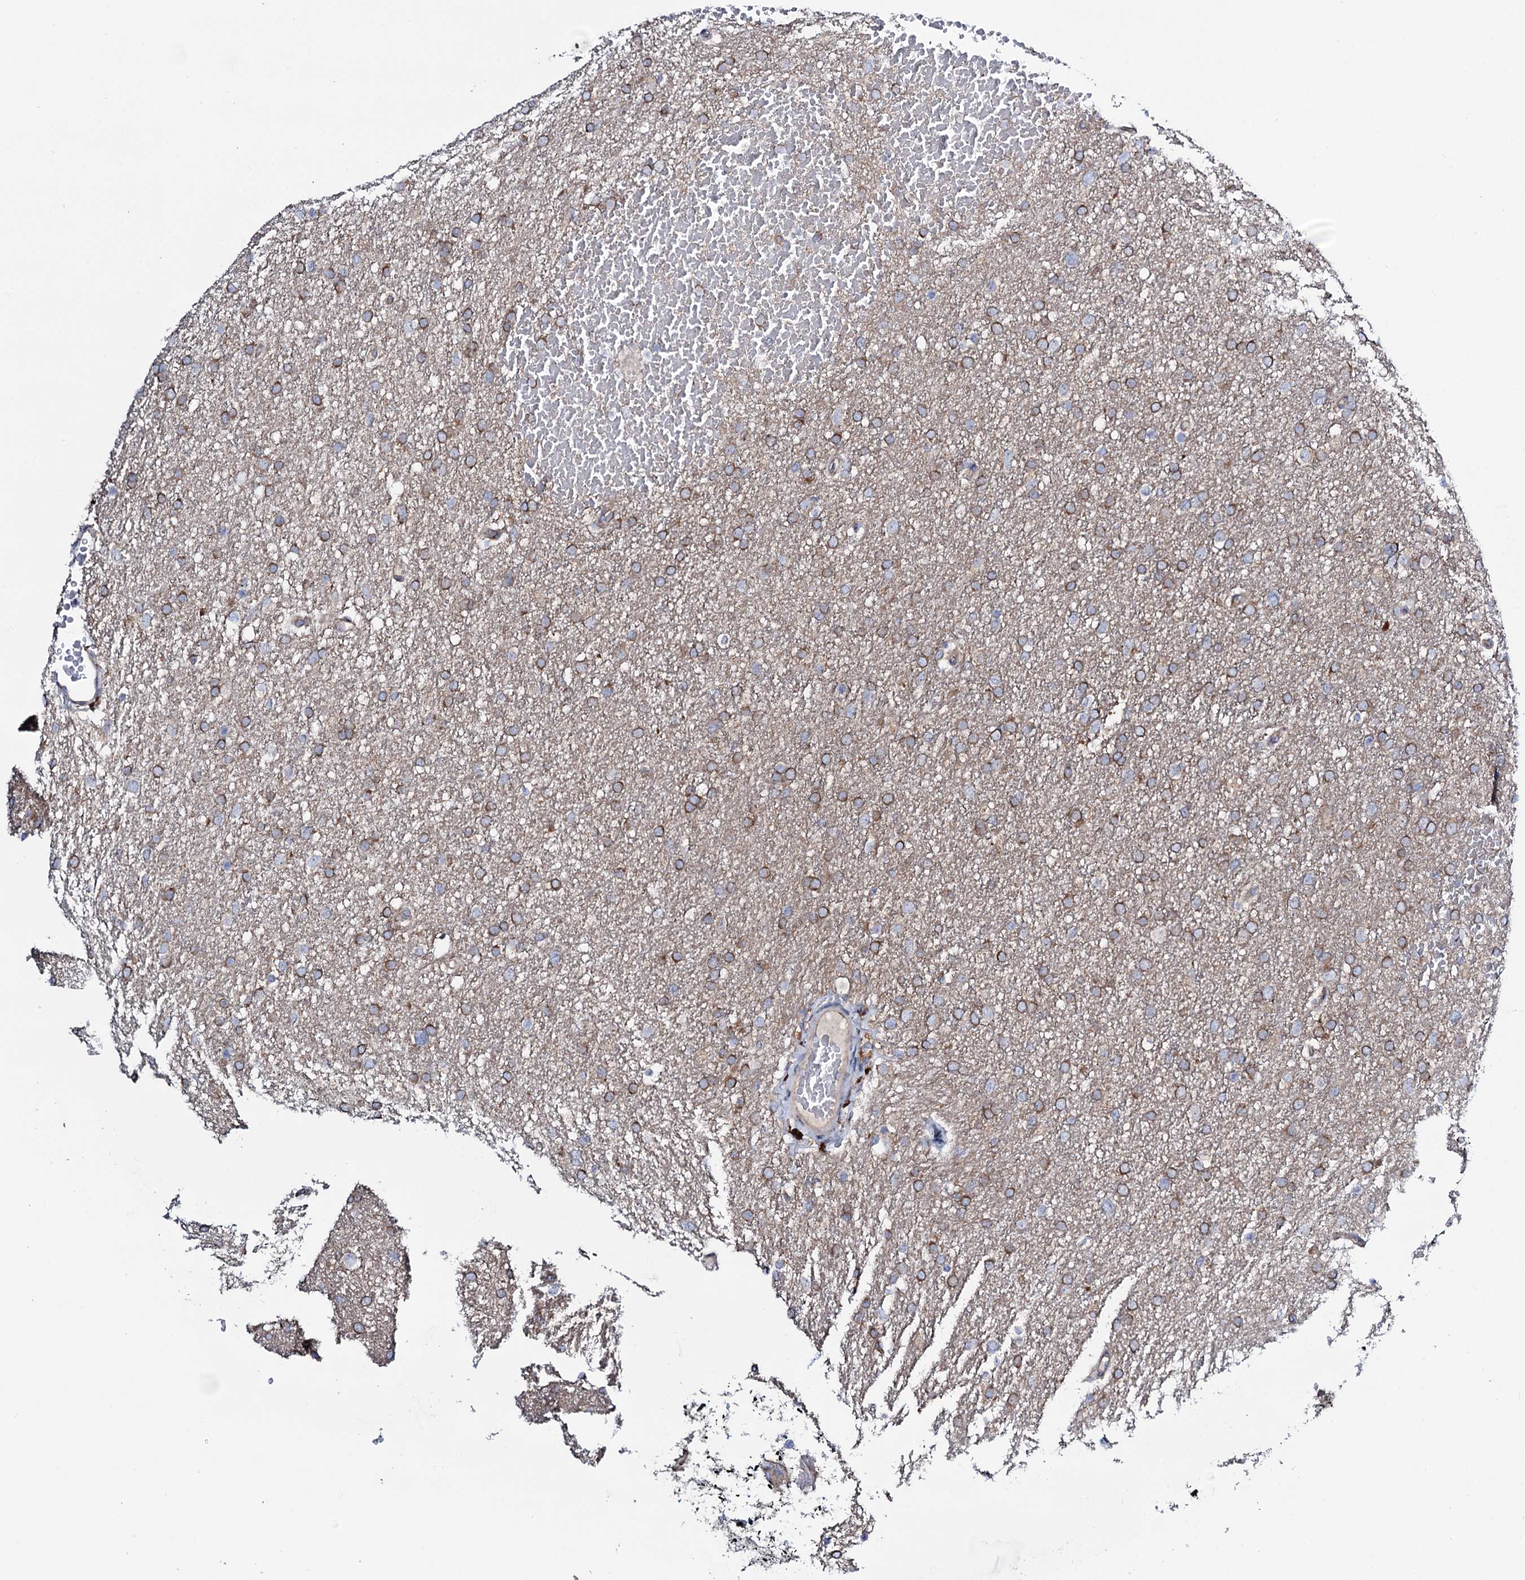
{"staining": {"intensity": "moderate", "quantity": "25%-75%", "location": "cytoplasmic/membranous"}, "tissue": "glioma", "cell_type": "Tumor cells", "image_type": "cancer", "snomed": [{"axis": "morphology", "description": "Glioma, malignant, High grade"}, {"axis": "topography", "description": "Cerebral cortex"}], "caption": "Immunohistochemistry of human malignant high-grade glioma exhibits medium levels of moderate cytoplasmic/membranous positivity in about 25%-75% of tumor cells.", "gene": "STARD13", "patient": {"sex": "female", "age": 36}}